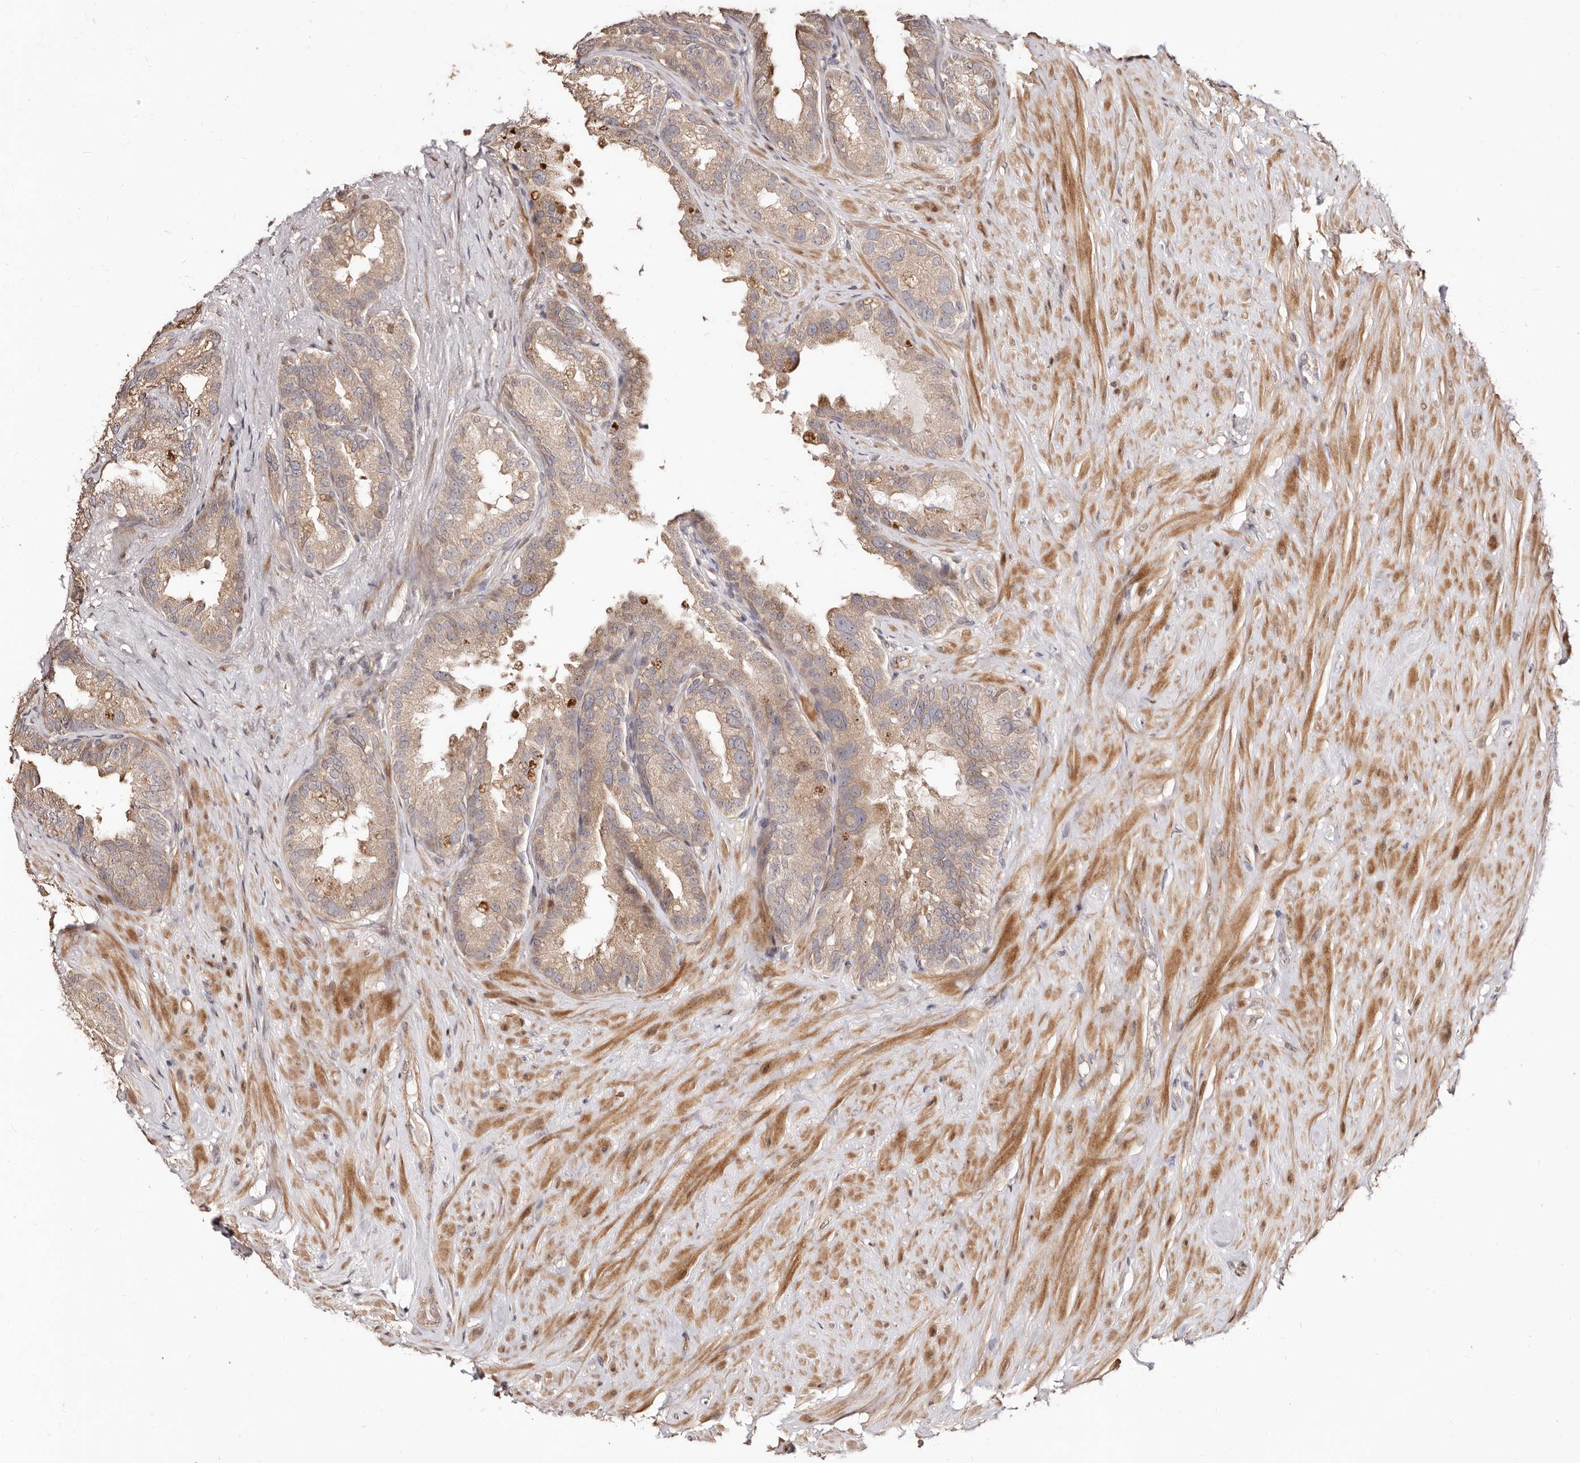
{"staining": {"intensity": "weak", "quantity": "25%-75%", "location": "cytoplasmic/membranous"}, "tissue": "seminal vesicle", "cell_type": "Glandular cells", "image_type": "normal", "snomed": [{"axis": "morphology", "description": "Normal tissue, NOS"}, {"axis": "topography", "description": "Seminal veicle"}], "caption": "Unremarkable seminal vesicle reveals weak cytoplasmic/membranous staining in approximately 25%-75% of glandular cells, visualized by immunohistochemistry. Nuclei are stained in blue.", "gene": "APOL6", "patient": {"sex": "male", "age": 80}}